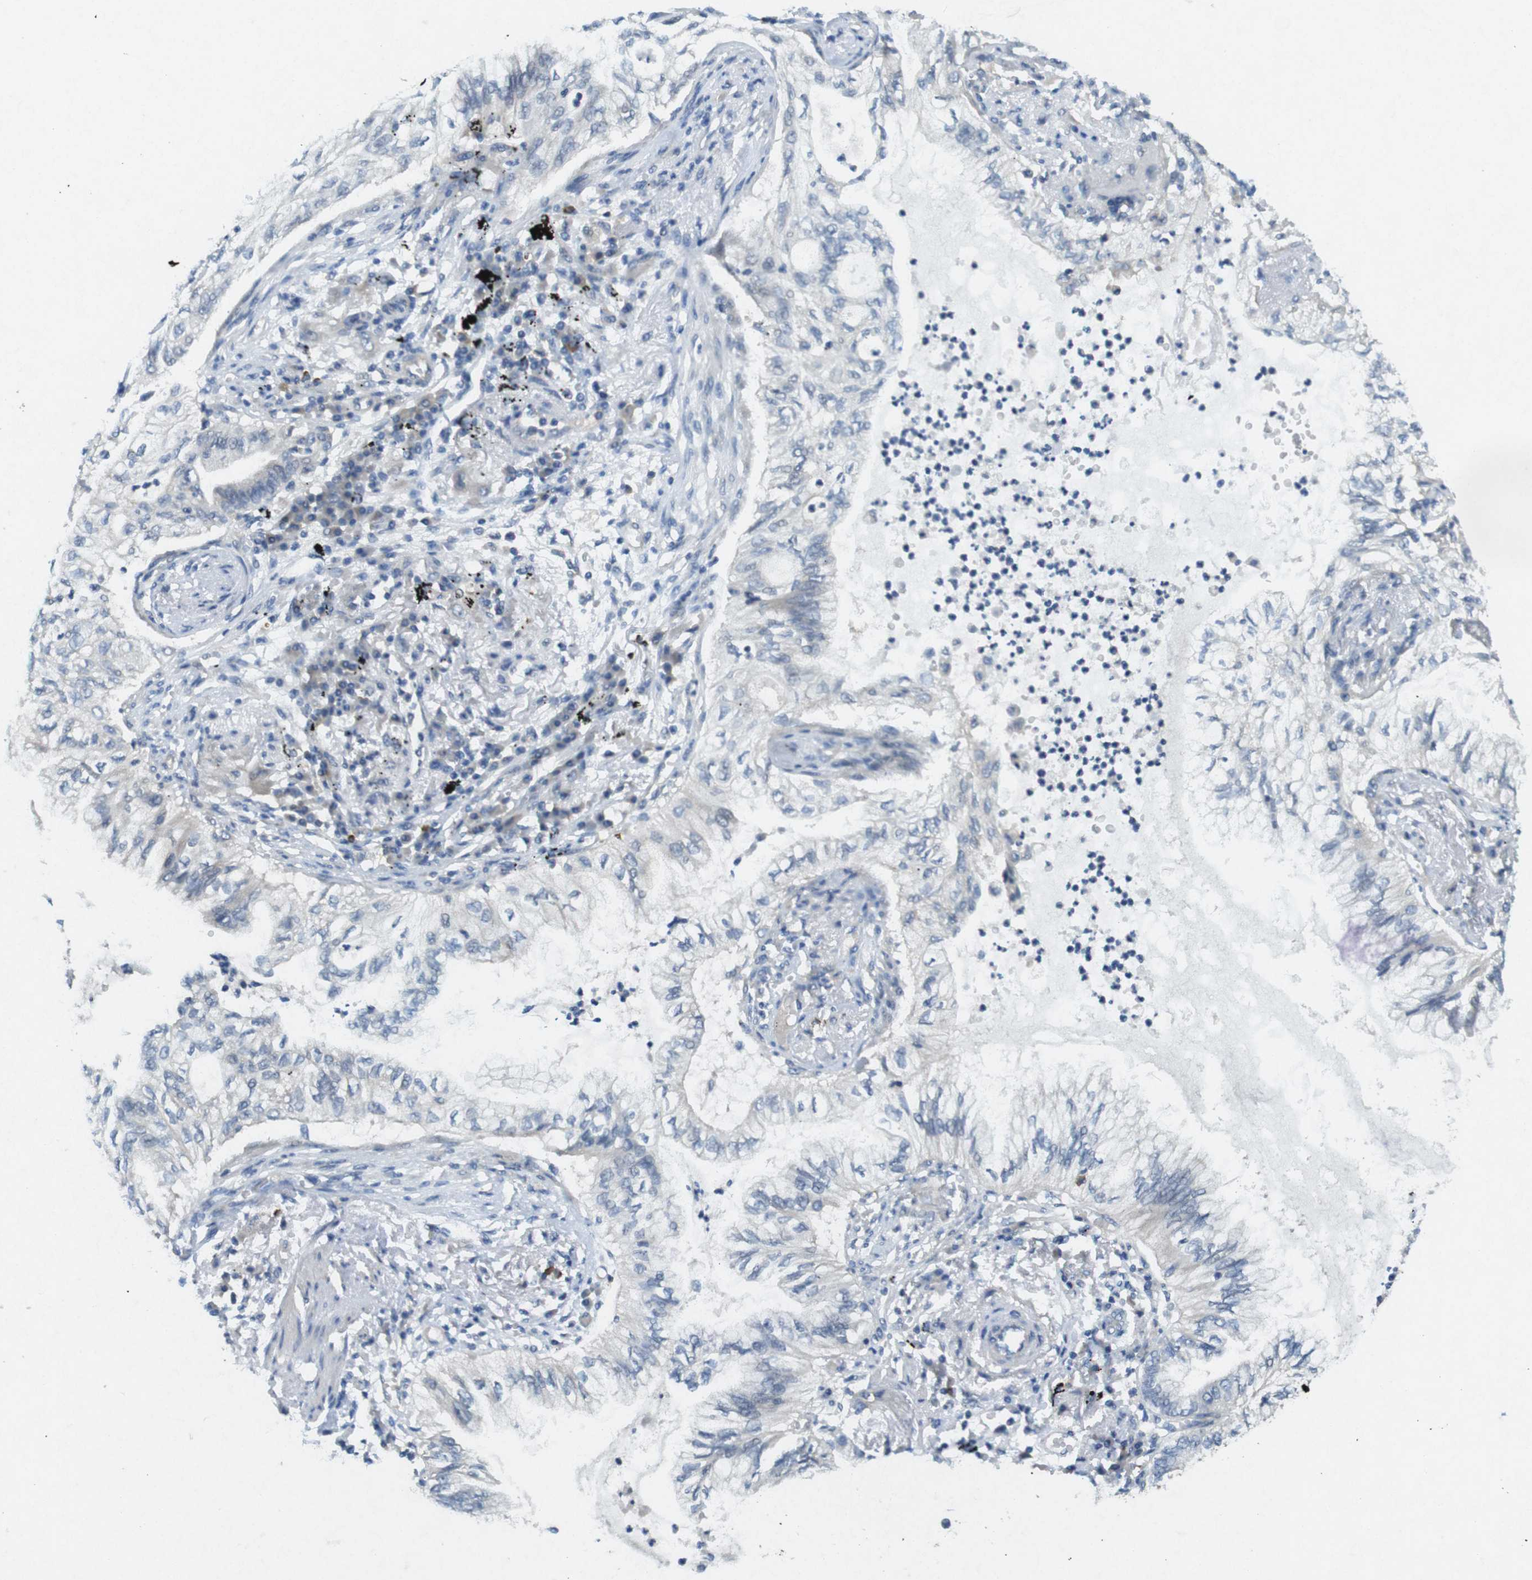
{"staining": {"intensity": "negative", "quantity": "none", "location": "none"}, "tissue": "lung cancer", "cell_type": "Tumor cells", "image_type": "cancer", "snomed": [{"axis": "morphology", "description": "Normal tissue, NOS"}, {"axis": "morphology", "description": "Adenocarcinoma, NOS"}, {"axis": "topography", "description": "Bronchus"}, {"axis": "topography", "description": "Lung"}], "caption": "This micrograph is of lung cancer (adenocarcinoma) stained with IHC to label a protein in brown with the nuclei are counter-stained blue. There is no staining in tumor cells.", "gene": "SUGT1", "patient": {"sex": "female", "age": 70}}